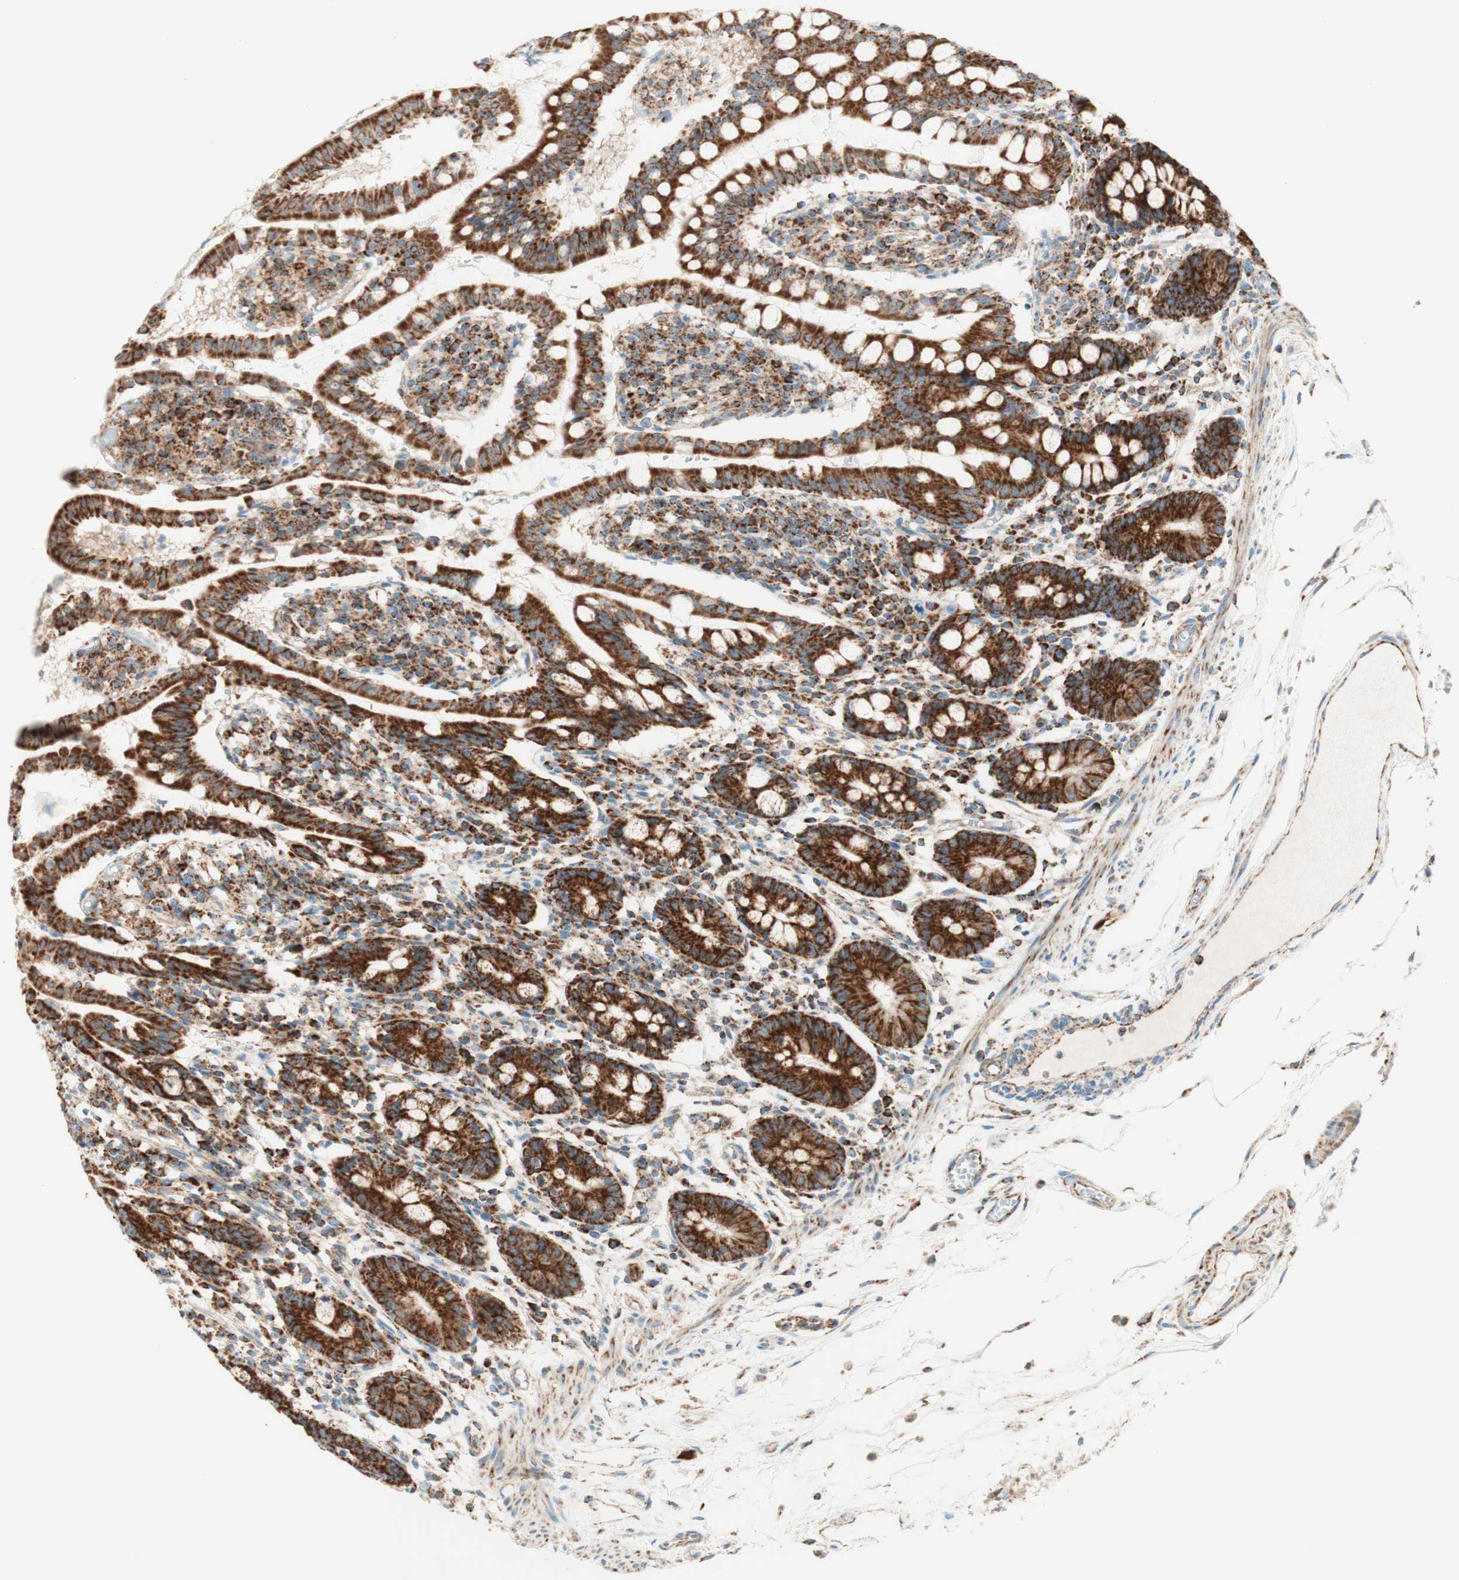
{"staining": {"intensity": "strong", "quantity": ">75%", "location": "cytoplasmic/membranous"}, "tissue": "small intestine", "cell_type": "Glandular cells", "image_type": "normal", "snomed": [{"axis": "morphology", "description": "Normal tissue, NOS"}, {"axis": "morphology", "description": "Cystadenocarcinoma, serous, Metastatic site"}, {"axis": "topography", "description": "Small intestine"}], "caption": "Small intestine stained with DAB (3,3'-diaminobenzidine) IHC demonstrates high levels of strong cytoplasmic/membranous staining in approximately >75% of glandular cells. The protein of interest is shown in brown color, while the nuclei are stained blue.", "gene": "TOMM20", "patient": {"sex": "female", "age": 61}}